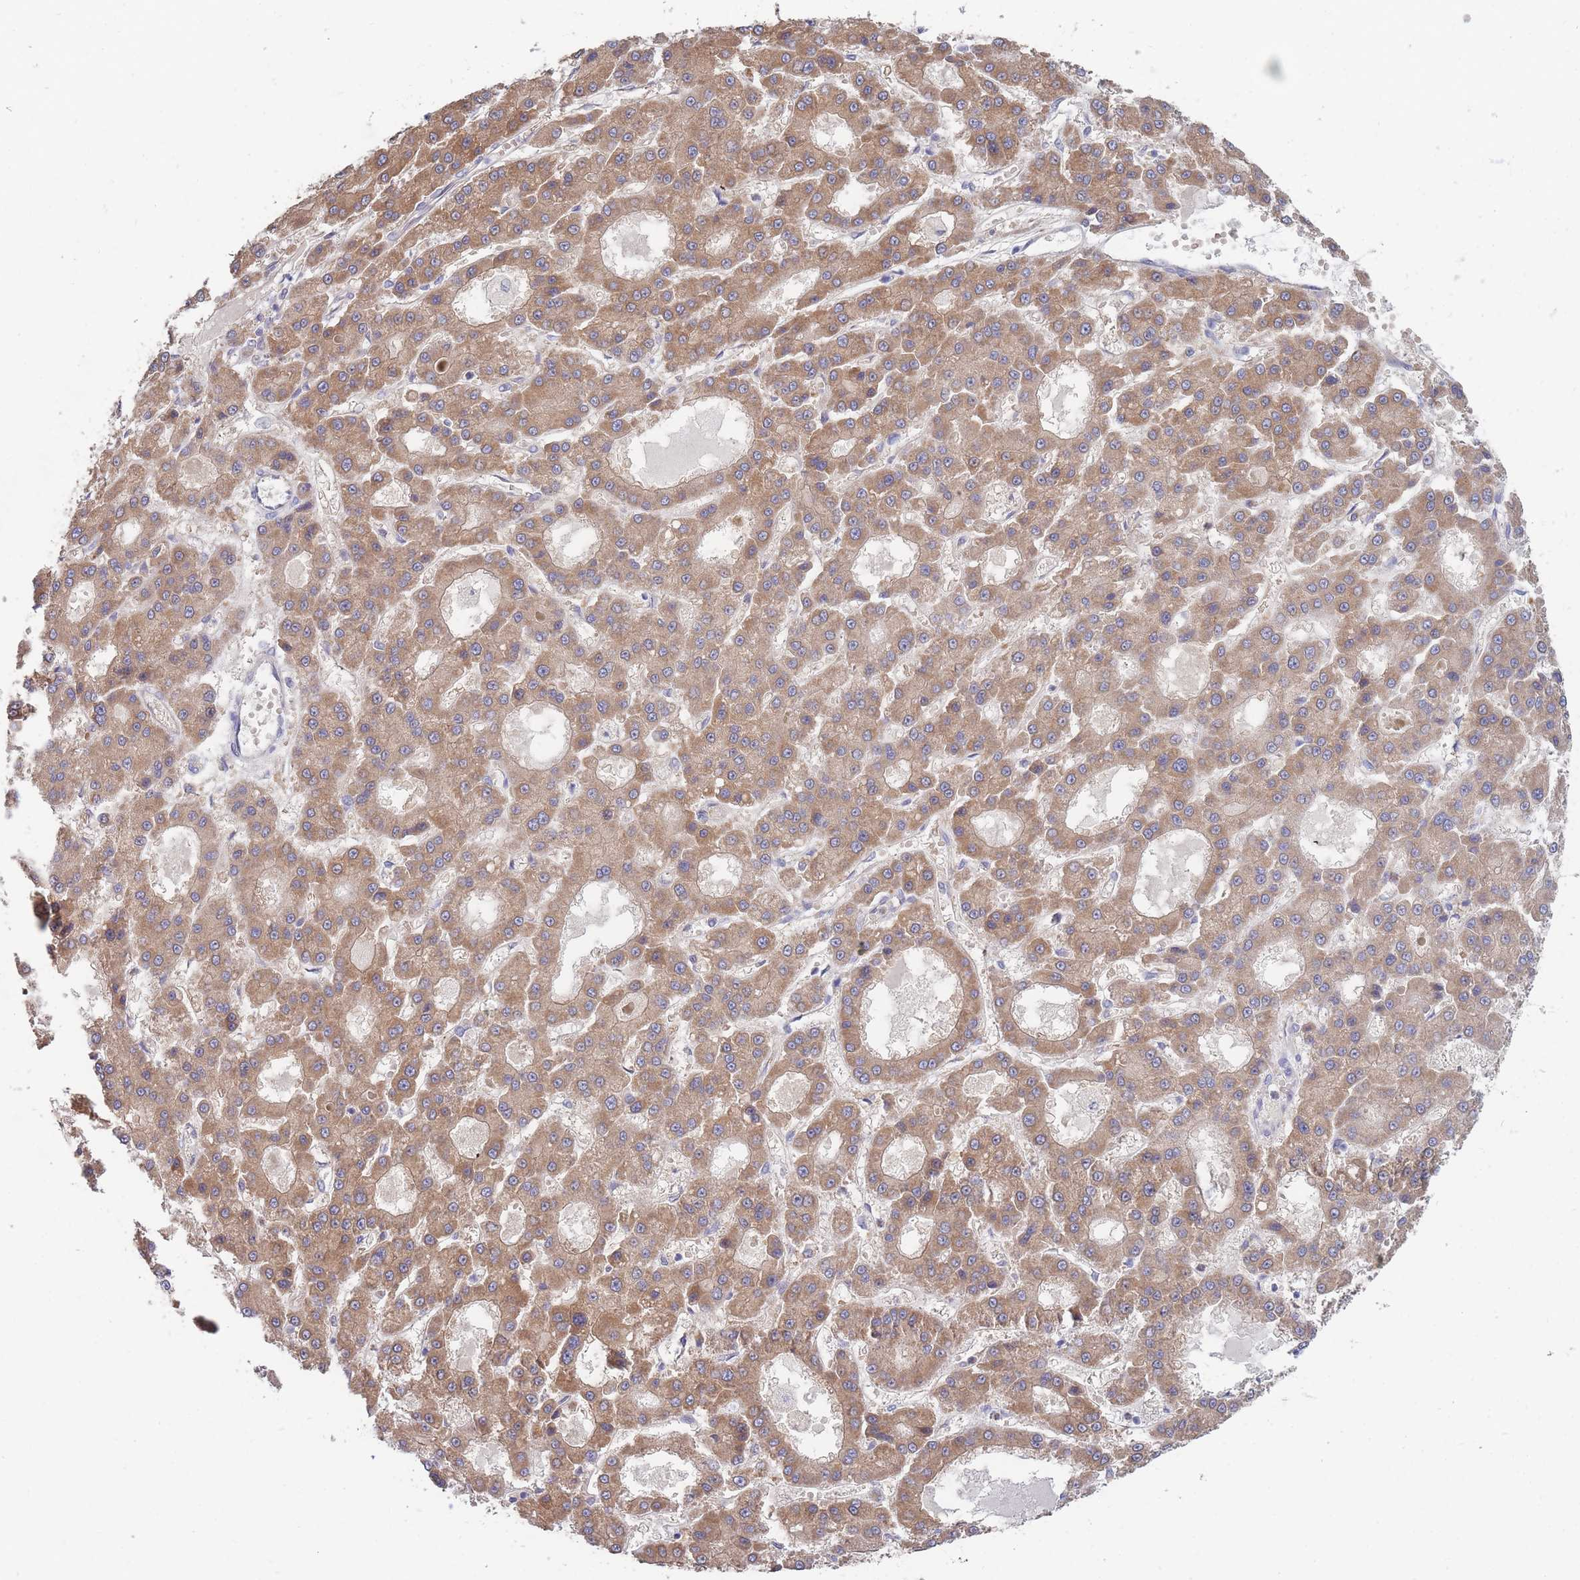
{"staining": {"intensity": "moderate", "quantity": ">75%", "location": "cytoplasmic/membranous"}, "tissue": "liver cancer", "cell_type": "Tumor cells", "image_type": "cancer", "snomed": [{"axis": "morphology", "description": "Carcinoma, Hepatocellular, NOS"}, {"axis": "topography", "description": "Liver"}], "caption": "Immunohistochemical staining of hepatocellular carcinoma (liver) shows moderate cytoplasmic/membranous protein positivity in about >75% of tumor cells.", "gene": "NUB1", "patient": {"sex": "male", "age": 70}}